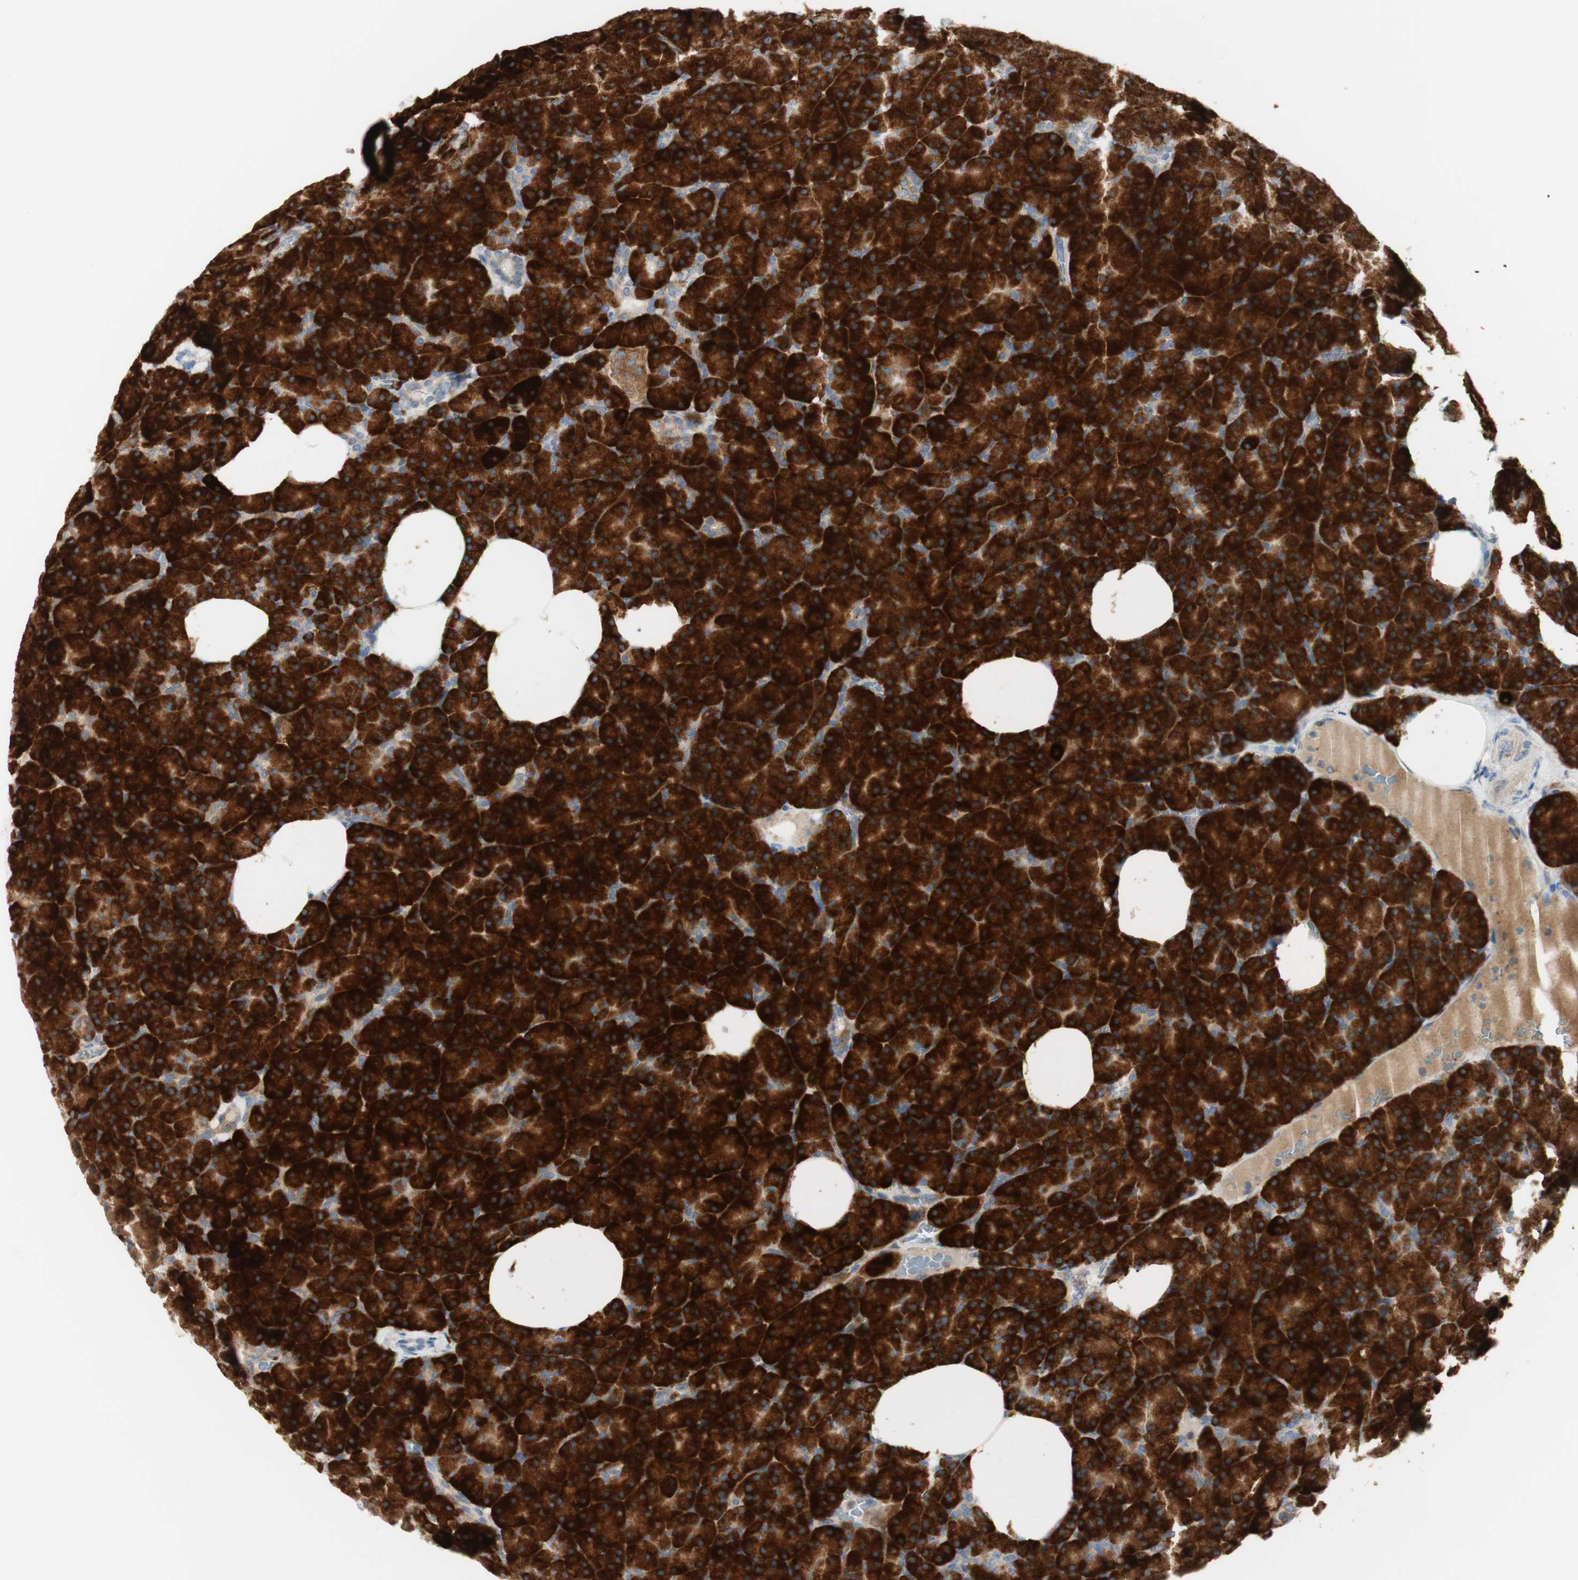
{"staining": {"intensity": "strong", "quantity": ">75%", "location": "cytoplasmic/membranous"}, "tissue": "pancreas", "cell_type": "Exocrine glandular cells", "image_type": "normal", "snomed": [{"axis": "morphology", "description": "Normal tissue, NOS"}, {"axis": "topography", "description": "Pancreas"}], "caption": "Pancreas stained with DAB immunohistochemistry reveals high levels of strong cytoplasmic/membranous positivity in about >75% of exocrine glandular cells. The staining was performed using DAB, with brown indicating positive protein expression. Nuclei are stained blue with hematoxylin.", "gene": "MANF", "patient": {"sex": "female", "age": 35}}